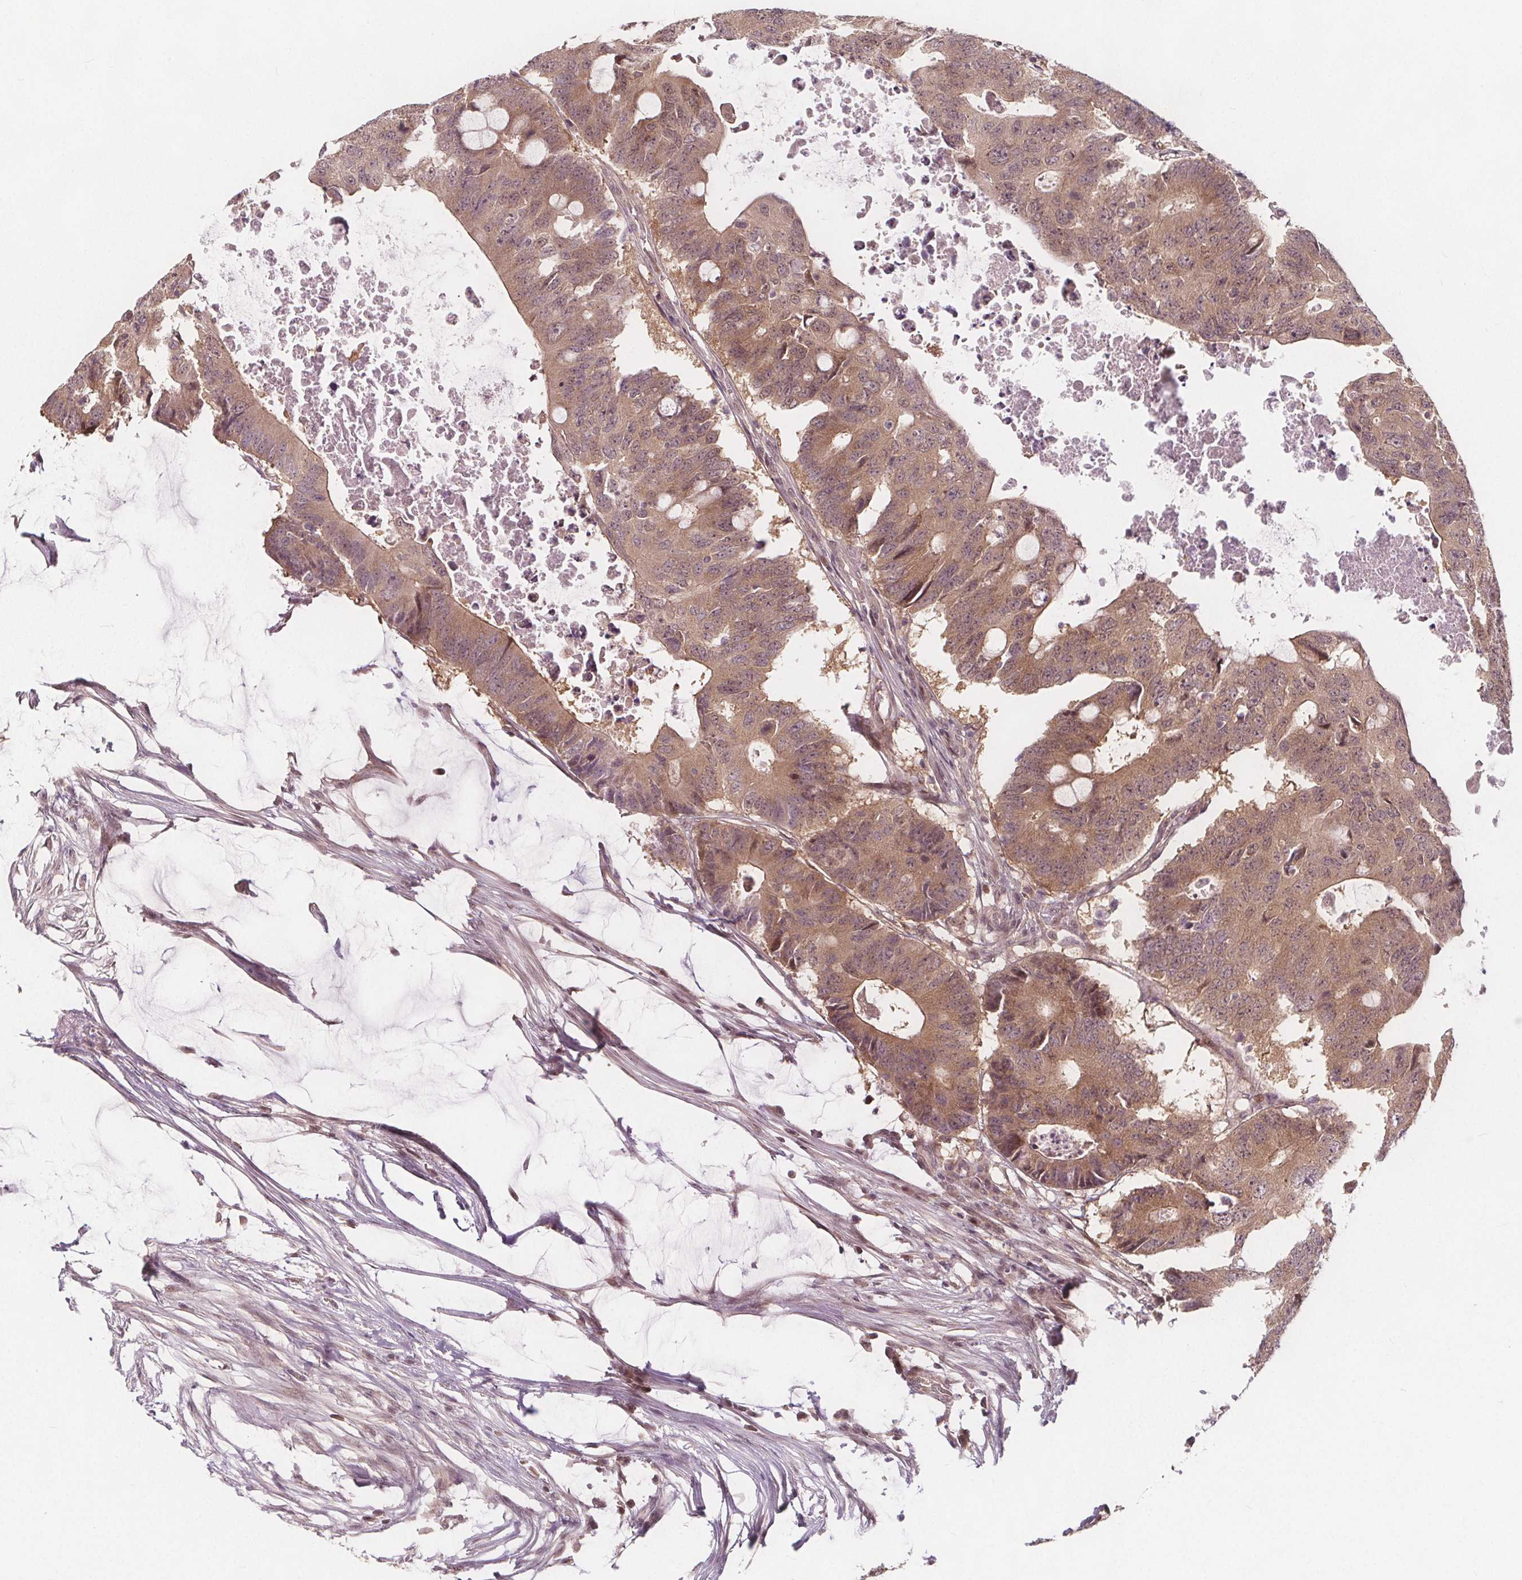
{"staining": {"intensity": "moderate", "quantity": ">75%", "location": "cytoplasmic/membranous"}, "tissue": "colorectal cancer", "cell_type": "Tumor cells", "image_type": "cancer", "snomed": [{"axis": "morphology", "description": "Adenocarcinoma, NOS"}, {"axis": "topography", "description": "Colon"}], "caption": "Immunohistochemistry photomicrograph of neoplastic tissue: human adenocarcinoma (colorectal) stained using immunohistochemistry (IHC) demonstrates medium levels of moderate protein expression localized specifically in the cytoplasmic/membranous of tumor cells, appearing as a cytoplasmic/membranous brown color.", "gene": "AKT1S1", "patient": {"sex": "male", "age": 71}}